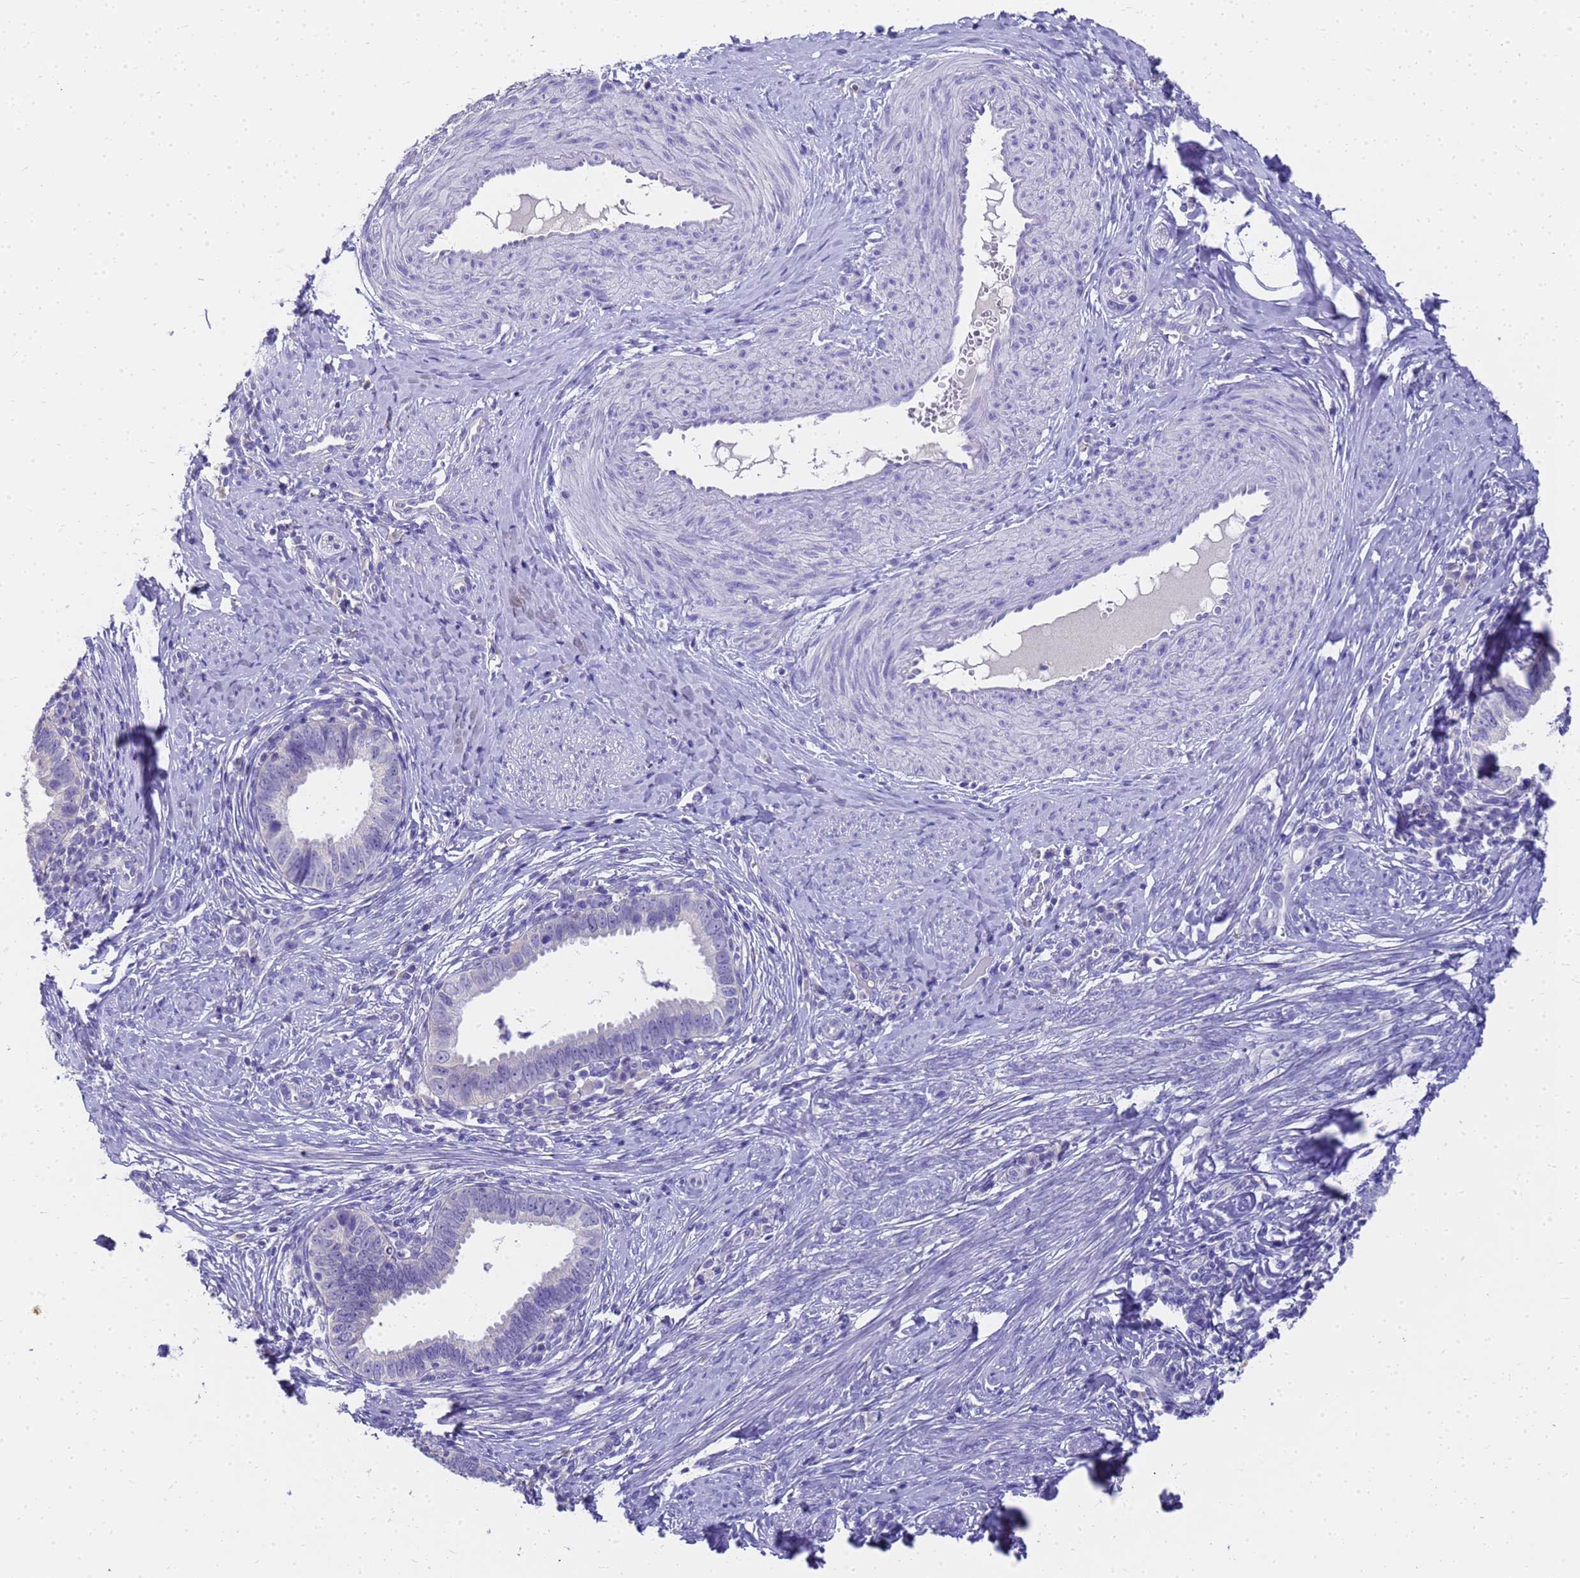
{"staining": {"intensity": "negative", "quantity": "none", "location": "none"}, "tissue": "cervical cancer", "cell_type": "Tumor cells", "image_type": "cancer", "snomed": [{"axis": "morphology", "description": "Adenocarcinoma, NOS"}, {"axis": "topography", "description": "Cervix"}], "caption": "Adenocarcinoma (cervical) stained for a protein using IHC exhibits no expression tumor cells.", "gene": "MS4A13", "patient": {"sex": "female", "age": 36}}